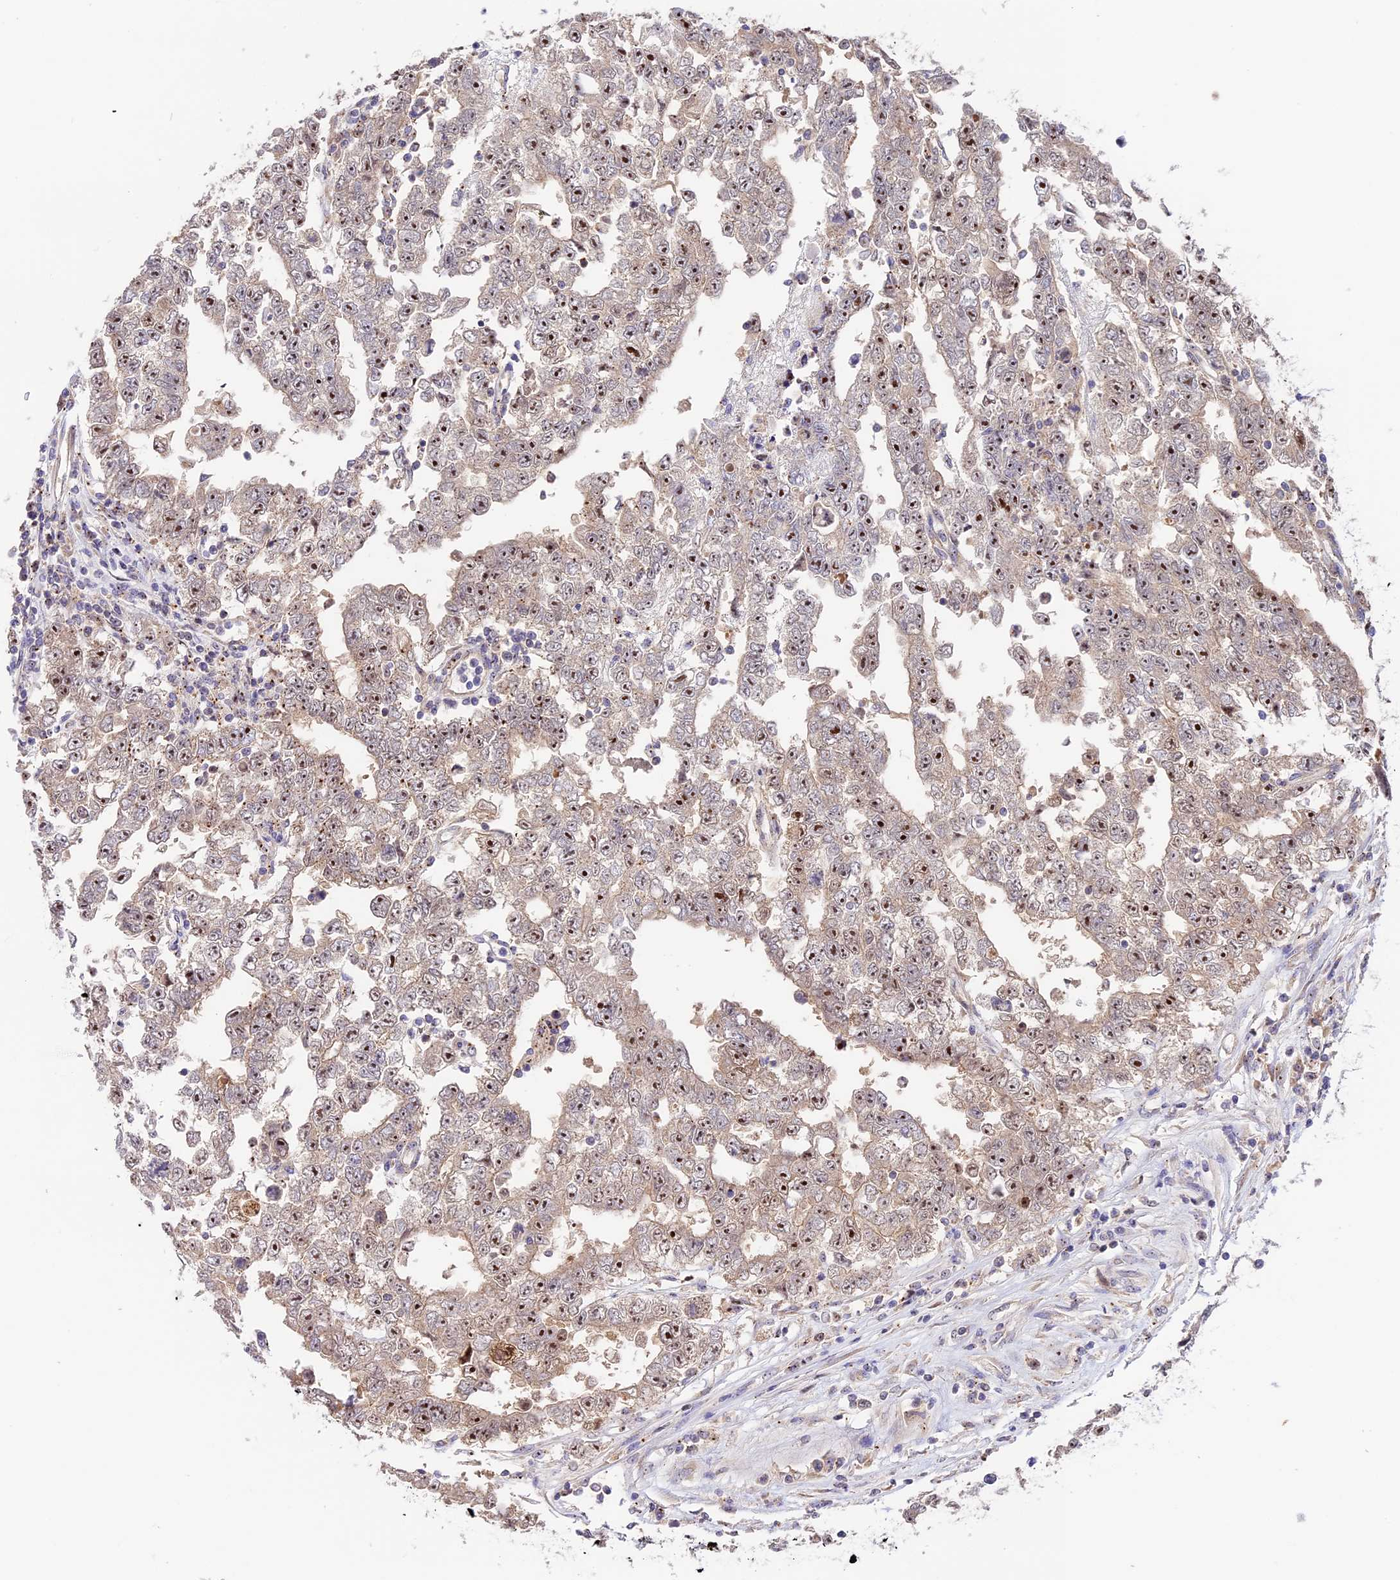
{"staining": {"intensity": "moderate", "quantity": ">75%", "location": "nuclear"}, "tissue": "testis cancer", "cell_type": "Tumor cells", "image_type": "cancer", "snomed": [{"axis": "morphology", "description": "Carcinoma, Embryonal, NOS"}, {"axis": "topography", "description": "Testis"}], "caption": "Testis embryonal carcinoma stained for a protein (brown) demonstrates moderate nuclear positive expression in about >75% of tumor cells.", "gene": "RAD51", "patient": {"sex": "male", "age": 25}}